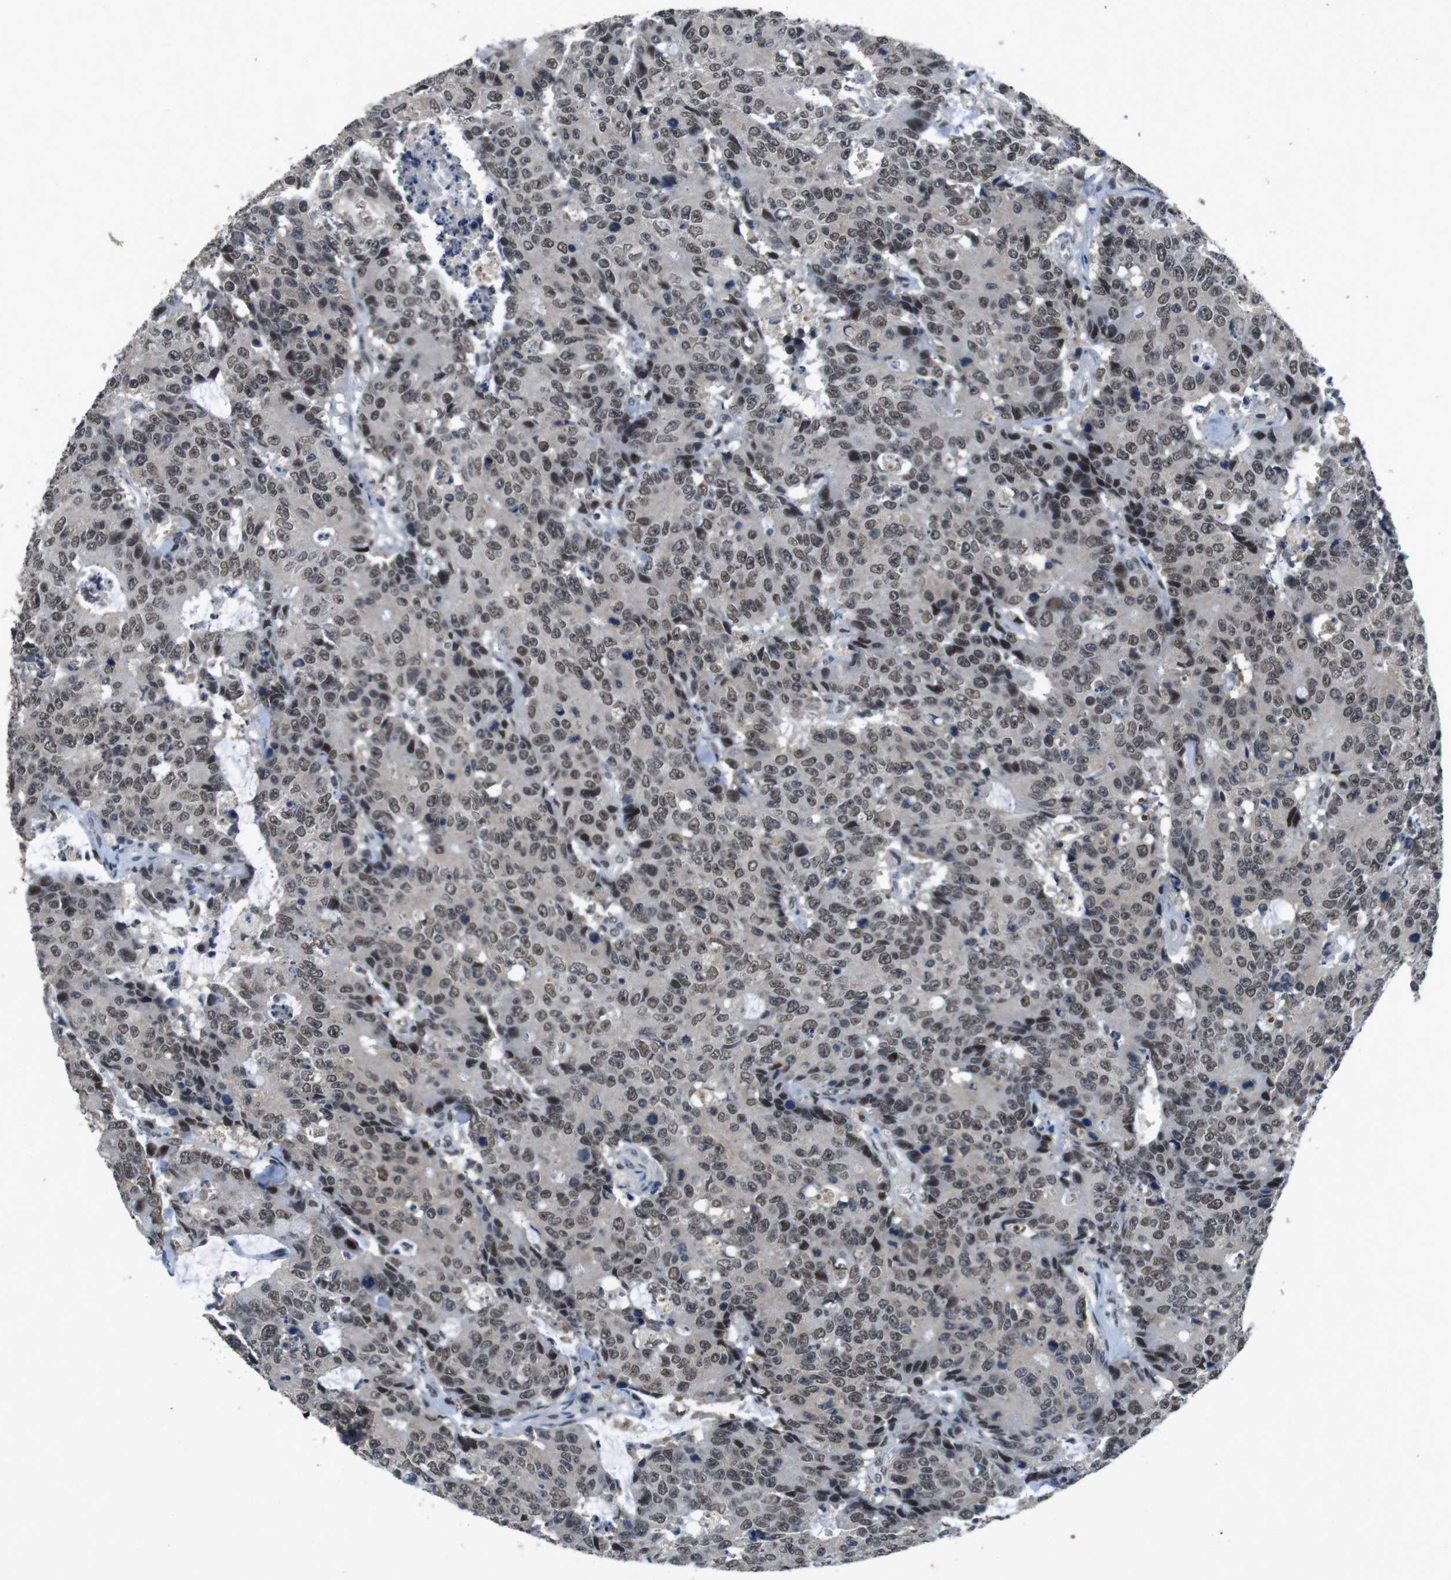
{"staining": {"intensity": "weak", "quantity": ">75%", "location": "nuclear"}, "tissue": "colorectal cancer", "cell_type": "Tumor cells", "image_type": "cancer", "snomed": [{"axis": "morphology", "description": "Adenocarcinoma, NOS"}, {"axis": "topography", "description": "Colon"}], "caption": "Immunohistochemical staining of colorectal cancer (adenocarcinoma) displays low levels of weak nuclear positivity in approximately >75% of tumor cells. The protein is stained brown, and the nuclei are stained in blue (DAB IHC with brightfield microscopy, high magnification).", "gene": "USP7", "patient": {"sex": "female", "age": 86}}